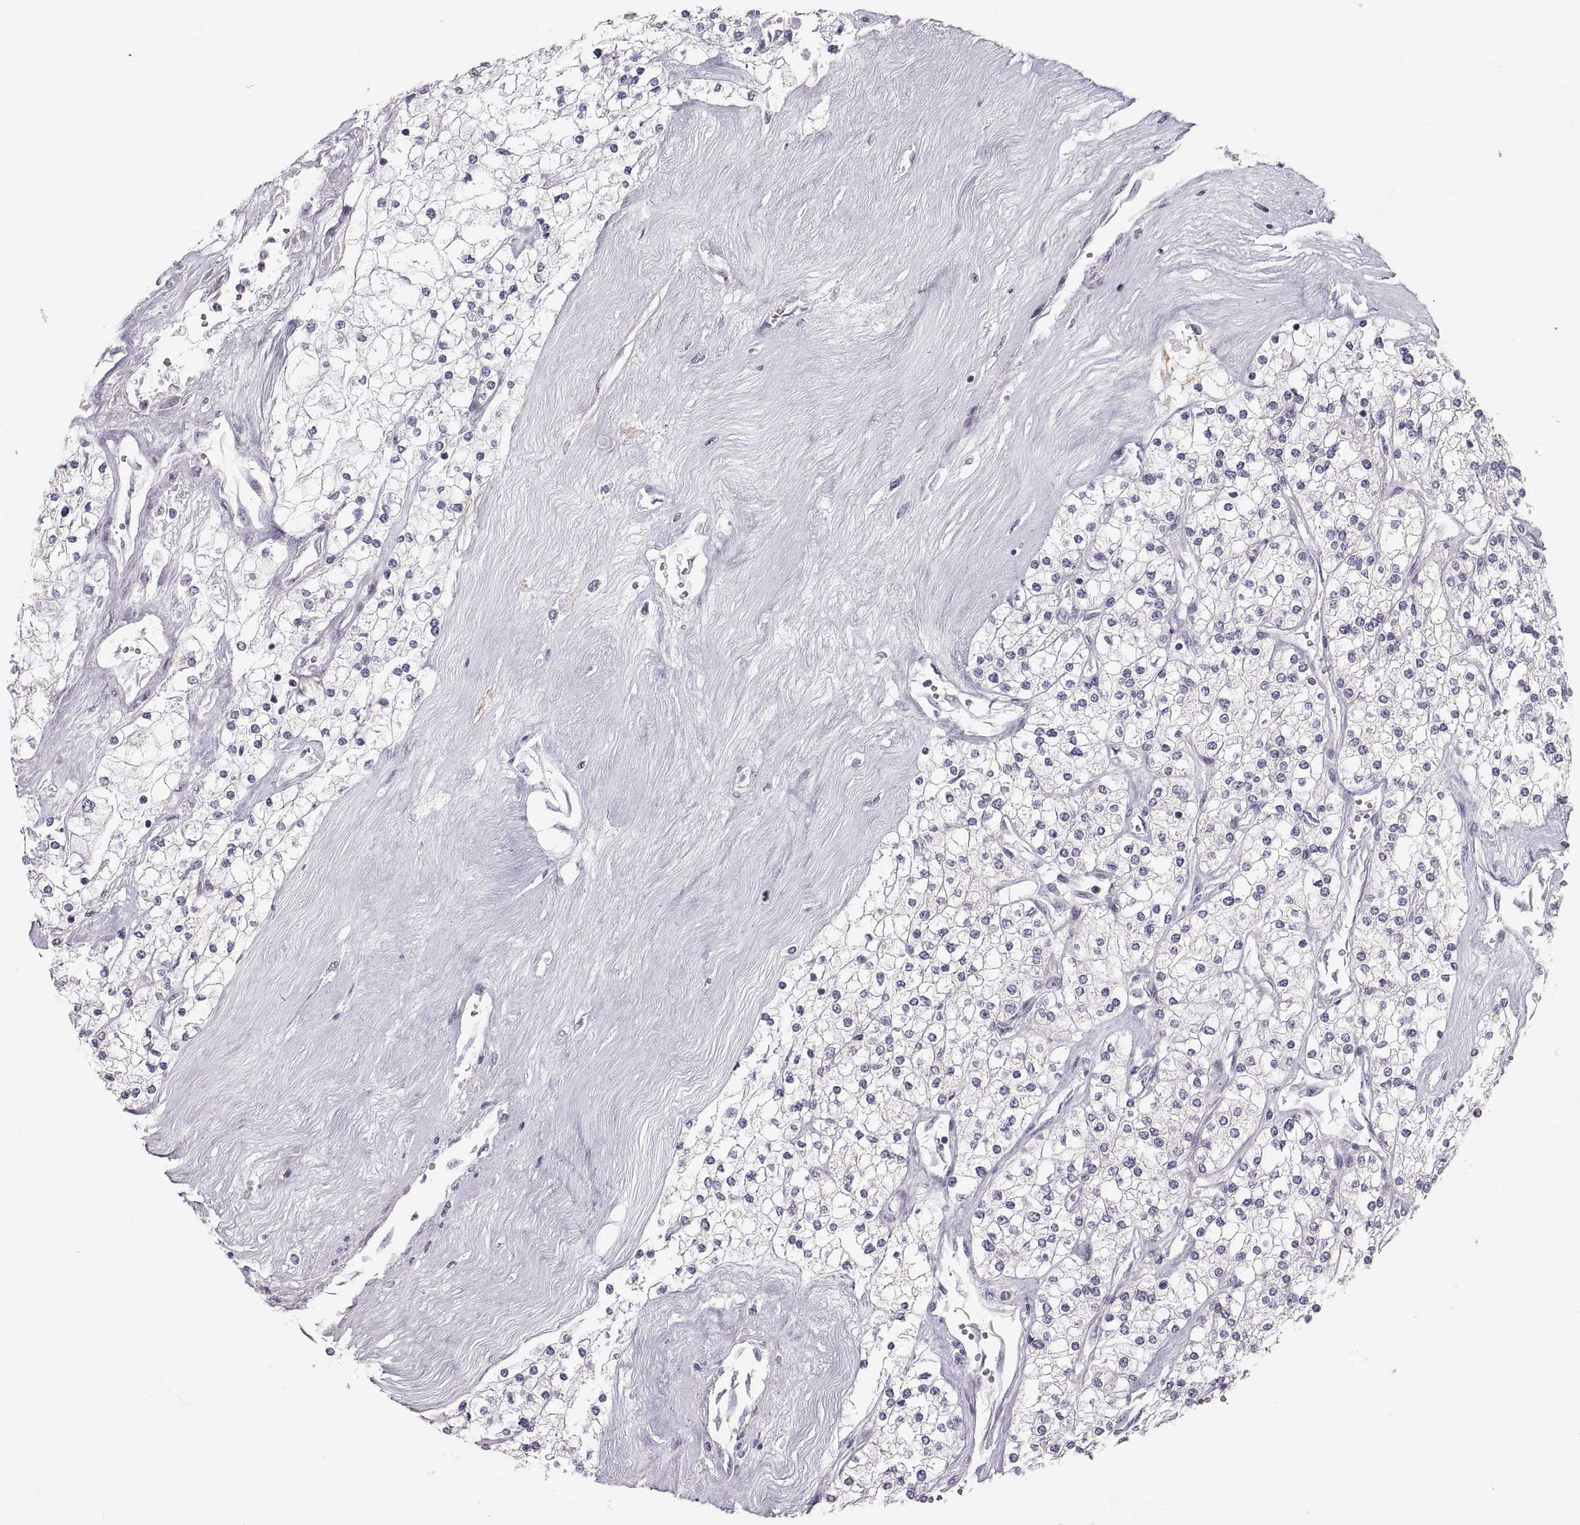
{"staining": {"intensity": "negative", "quantity": "none", "location": "none"}, "tissue": "renal cancer", "cell_type": "Tumor cells", "image_type": "cancer", "snomed": [{"axis": "morphology", "description": "Adenocarcinoma, NOS"}, {"axis": "topography", "description": "Kidney"}], "caption": "Immunohistochemical staining of renal adenocarcinoma displays no significant staining in tumor cells.", "gene": "ZNF185", "patient": {"sex": "male", "age": 80}}